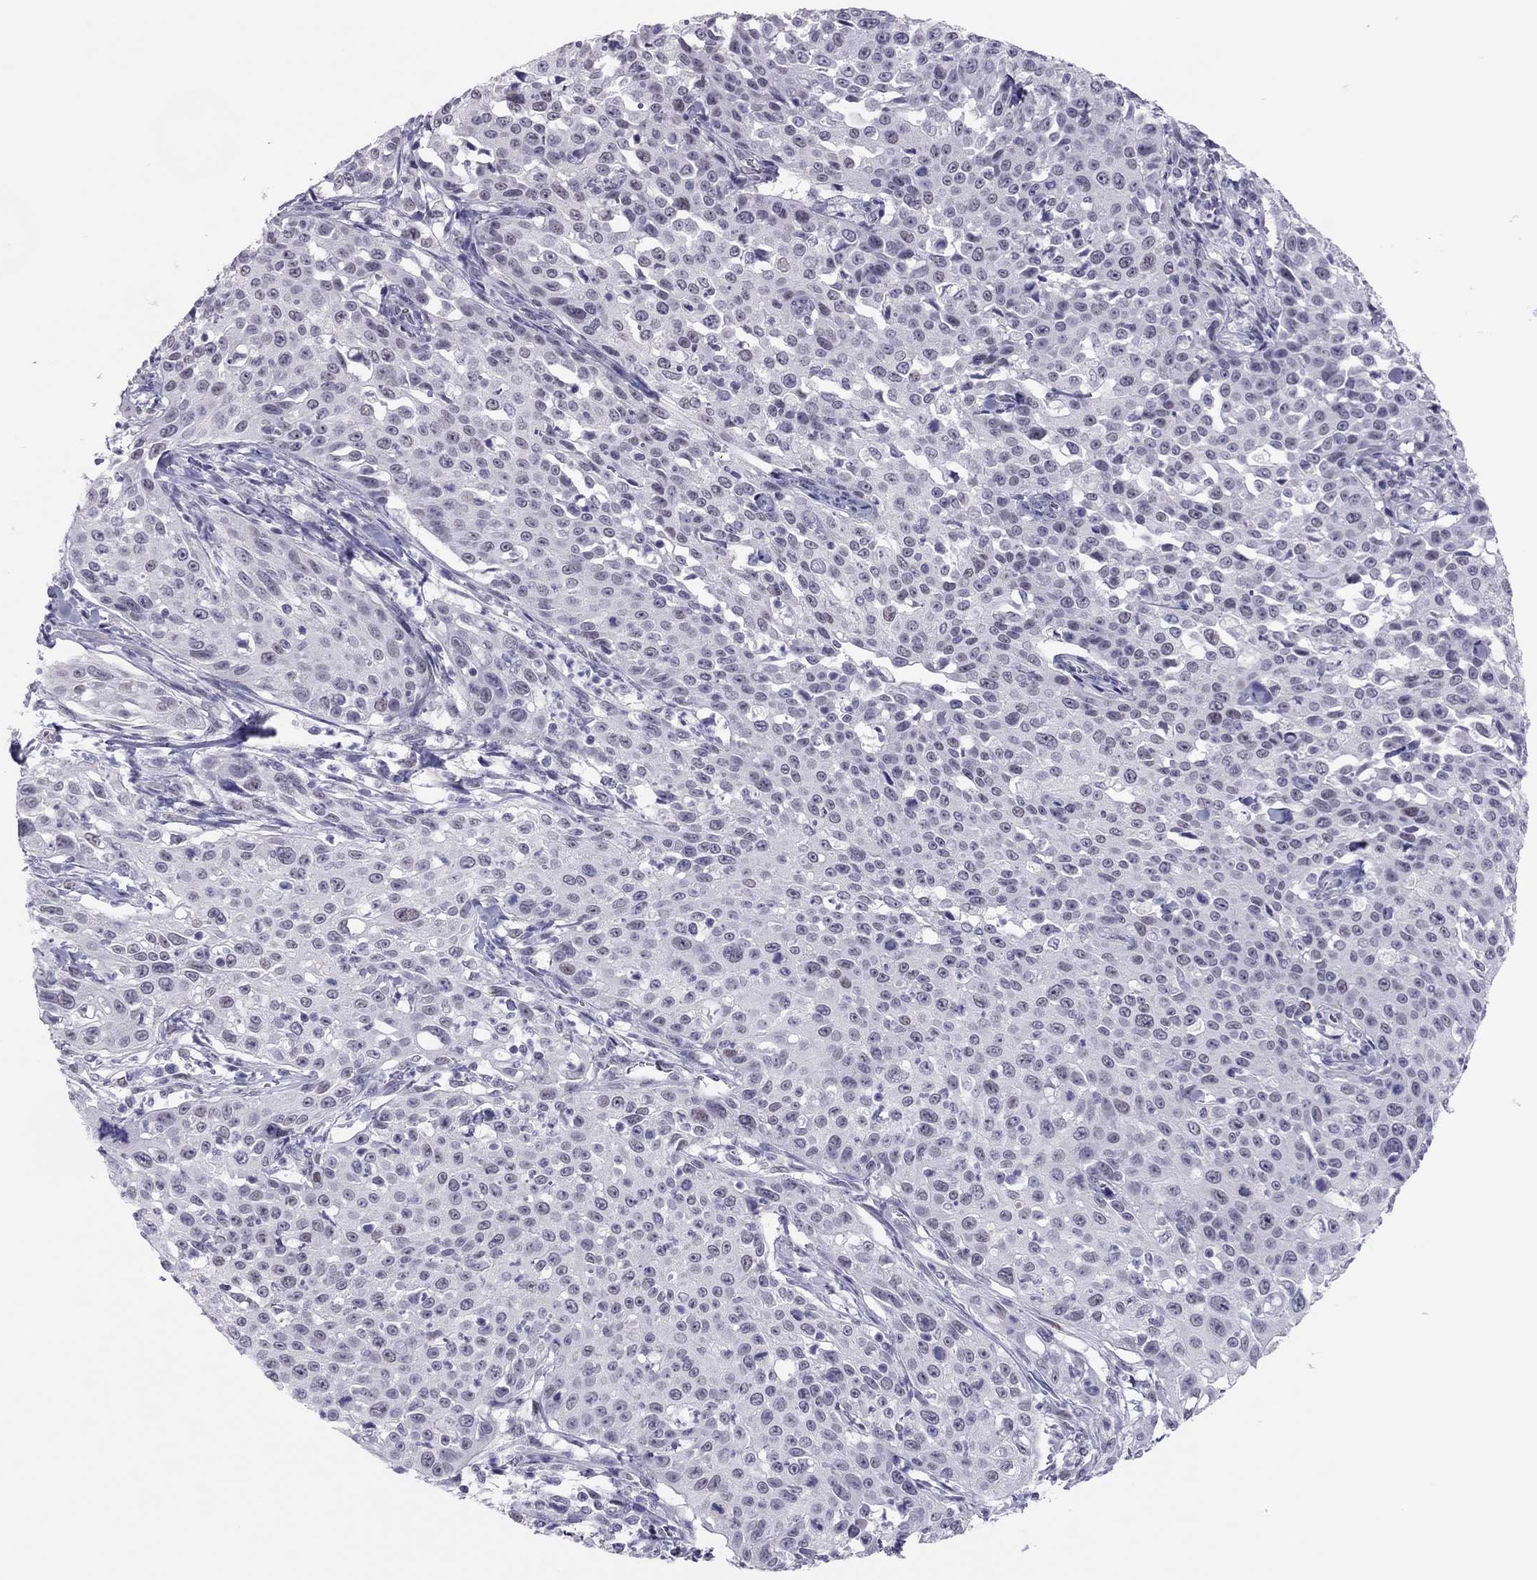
{"staining": {"intensity": "weak", "quantity": "<25%", "location": "nuclear"}, "tissue": "cervical cancer", "cell_type": "Tumor cells", "image_type": "cancer", "snomed": [{"axis": "morphology", "description": "Squamous cell carcinoma, NOS"}, {"axis": "topography", "description": "Cervix"}], "caption": "A photomicrograph of human cervical cancer (squamous cell carcinoma) is negative for staining in tumor cells. (DAB immunohistochemistry, high magnification).", "gene": "PHOX2A", "patient": {"sex": "female", "age": 26}}